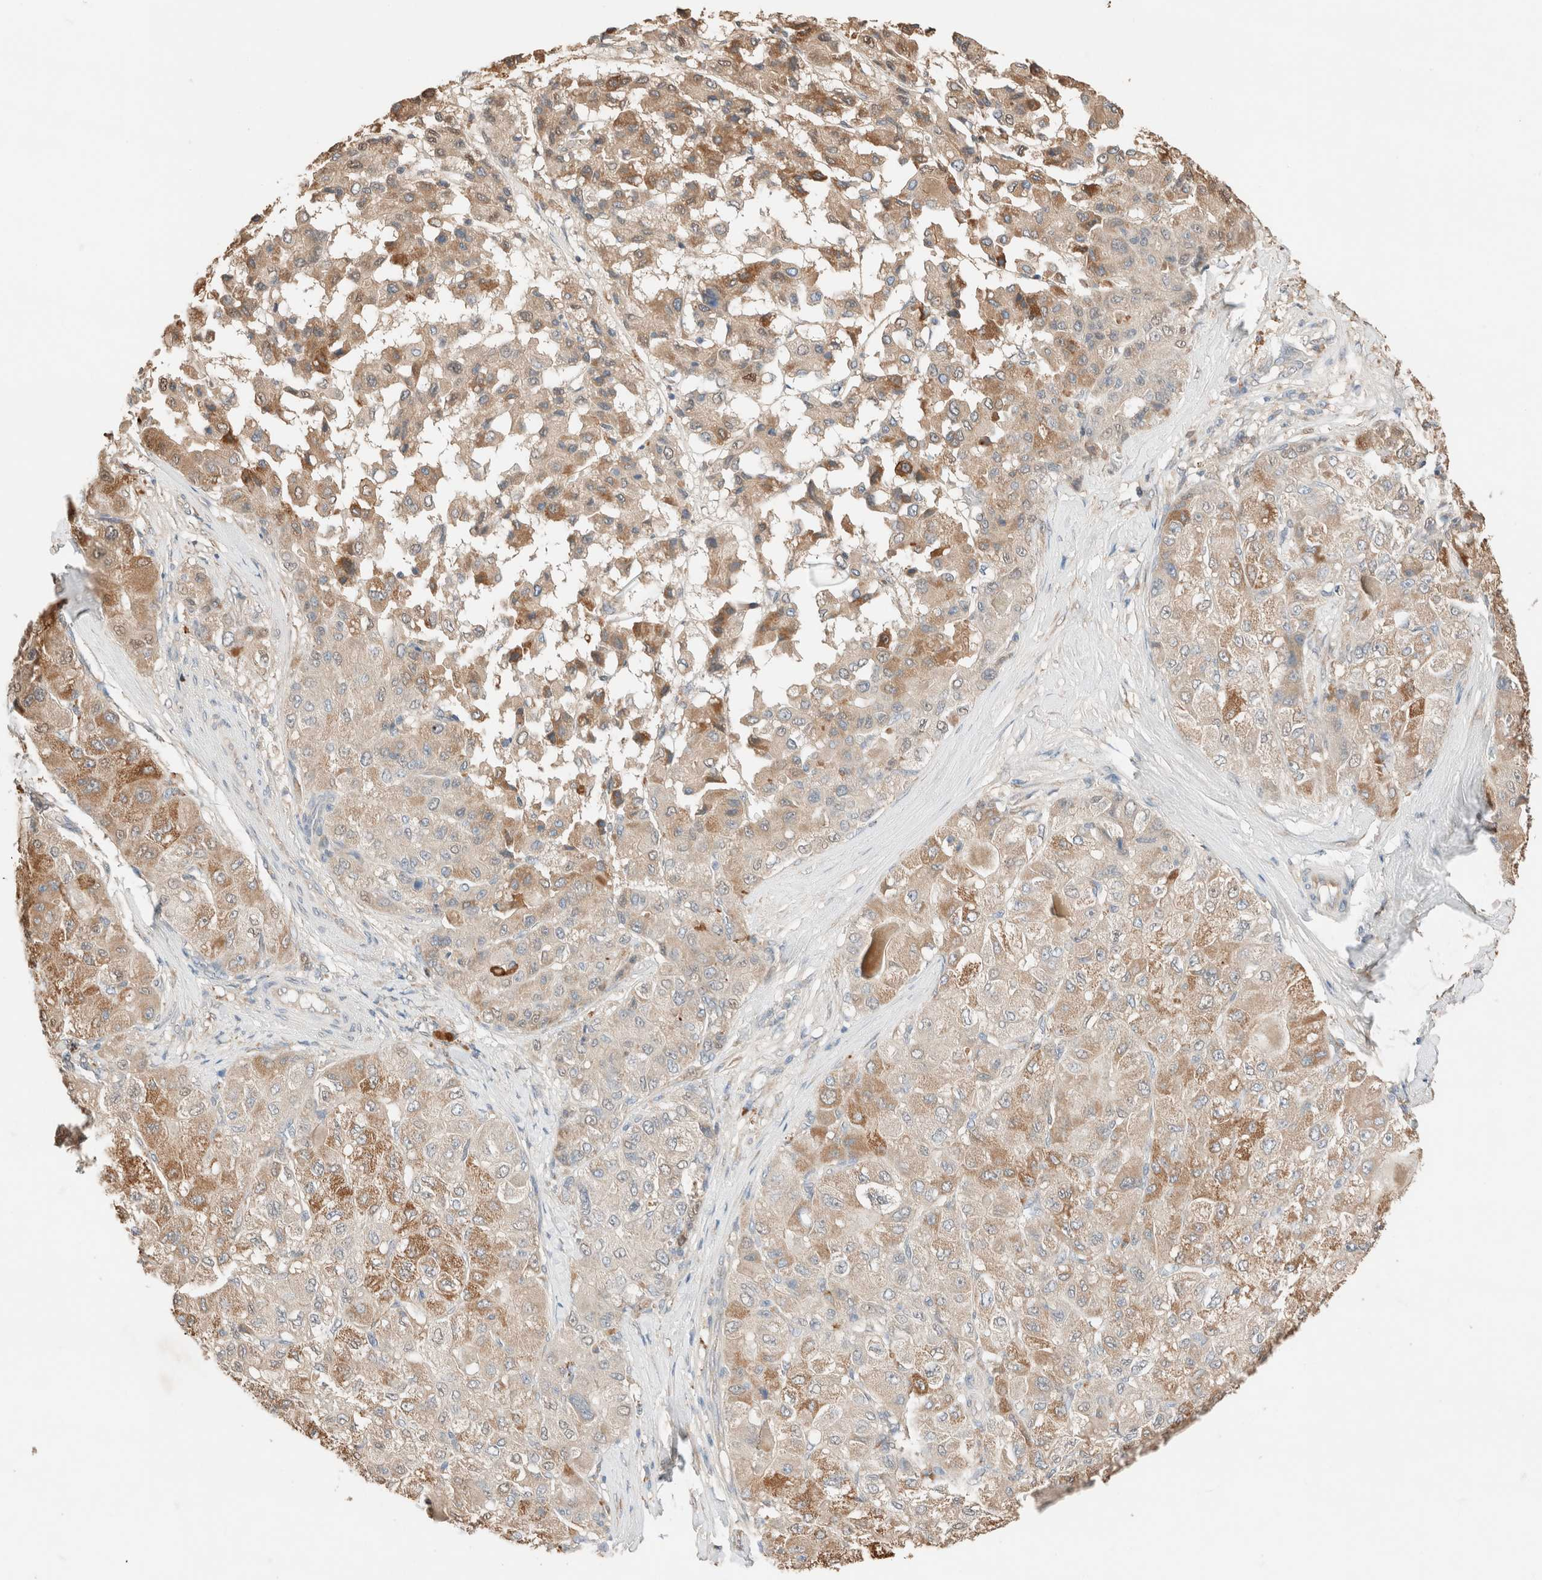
{"staining": {"intensity": "moderate", "quantity": ">75%", "location": "cytoplasmic/membranous"}, "tissue": "liver cancer", "cell_type": "Tumor cells", "image_type": "cancer", "snomed": [{"axis": "morphology", "description": "Carcinoma, Hepatocellular, NOS"}, {"axis": "topography", "description": "Liver"}], "caption": "The histopathology image exhibits staining of hepatocellular carcinoma (liver), revealing moderate cytoplasmic/membranous protein positivity (brown color) within tumor cells. The protein of interest is stained brown, and the nuclei are stained in blue (DAB (3,3'-diaminobenzidine) IHC with brightfield microscopy, high magnification).", "gene": "TUBD1", "patient": {"sex": "male", "age": 80}}